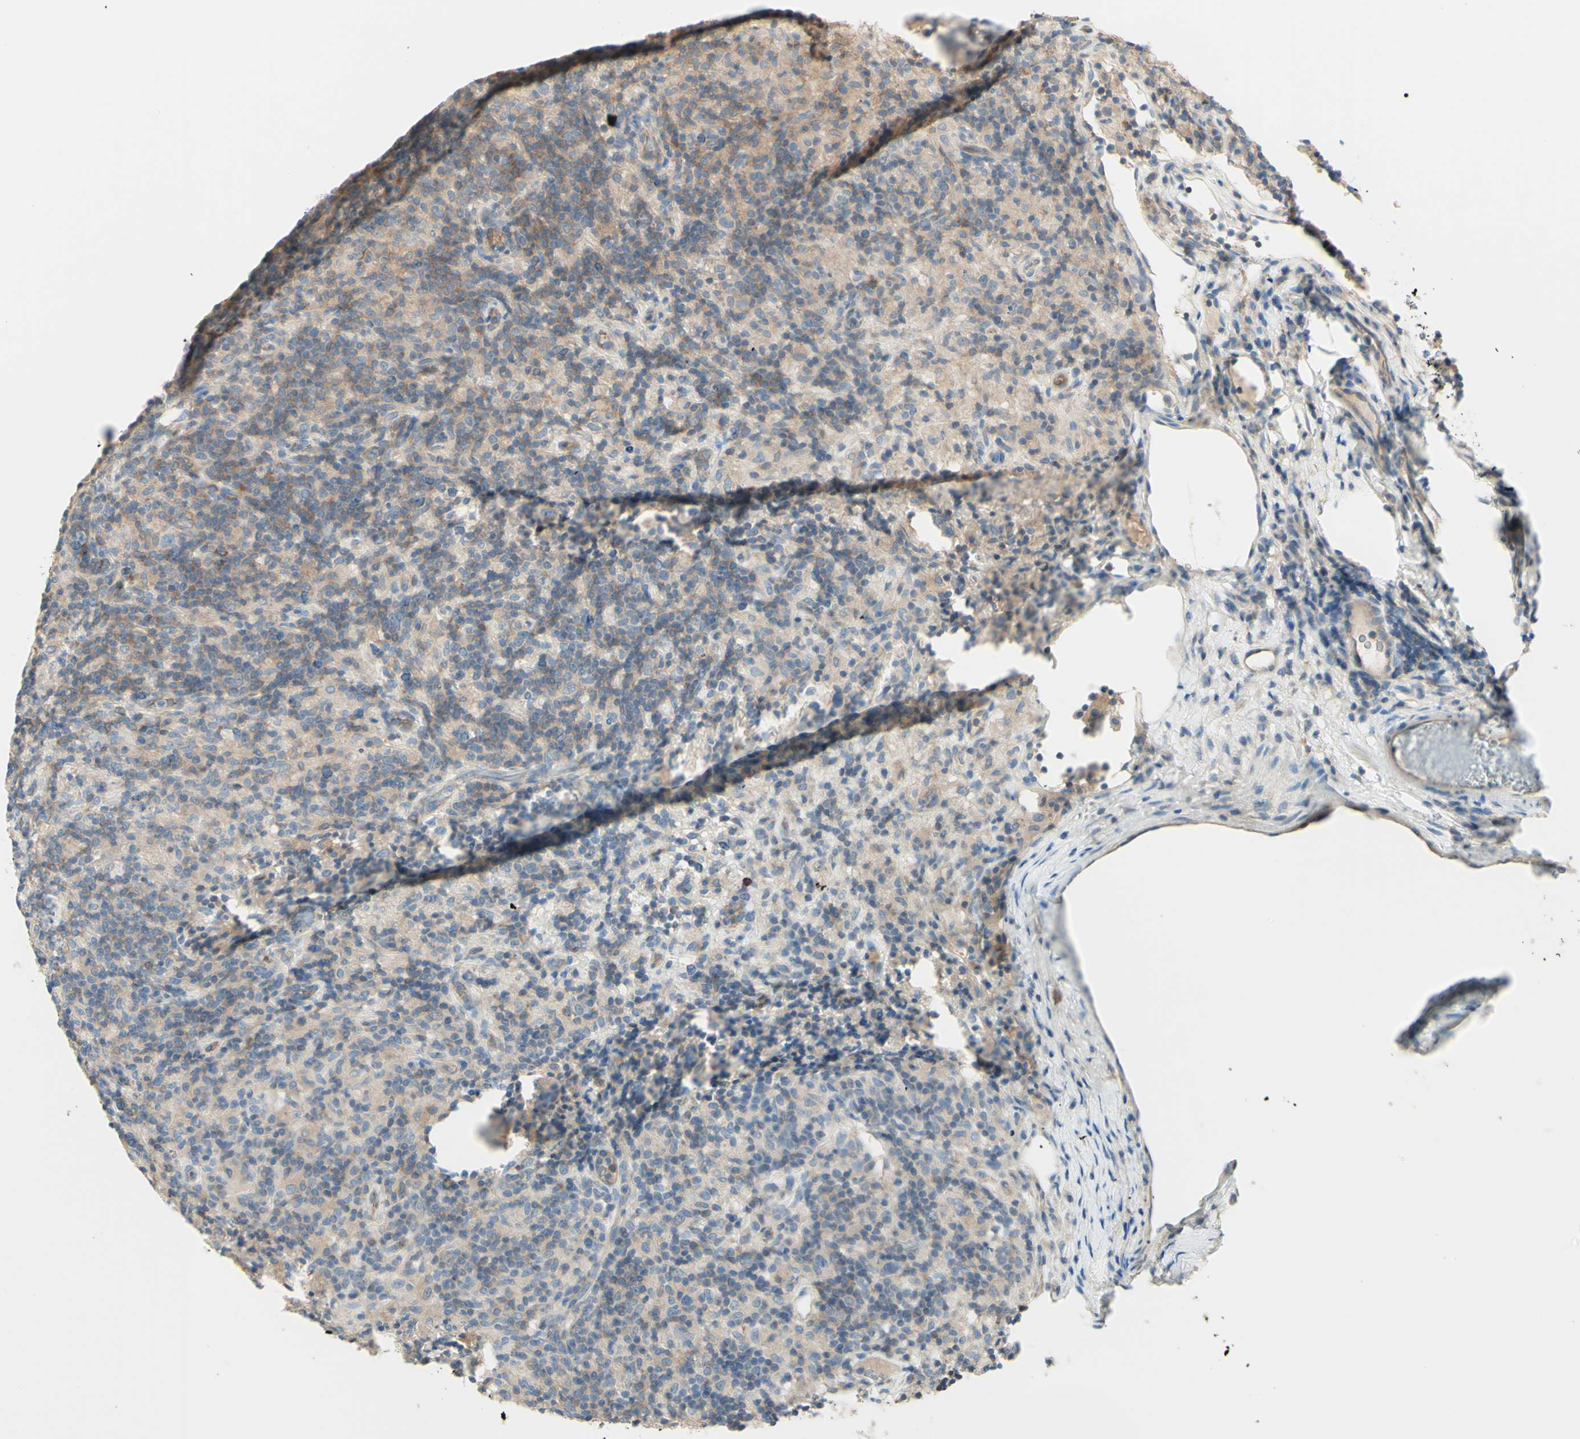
{"staining": {"intensity": "negative", "quantity": "none", "location": "none"}, "tissue": "lymphoma", "cell_type": "Tumor cells", "image_type": "cancer", "snomed": [{"axis": "morphology", "description": "Hodgkin's disease, NOS"}, {"axis": "topography", "description": "Lymph node"}], "caption": "A high-resolution image shows immunohistochemistry (IHC) staining of Hodgkin's disease, which shows no significant positivity in tumor cells.", "gene": "MTM1", "patient": {"sex": "male", "age": 70}}